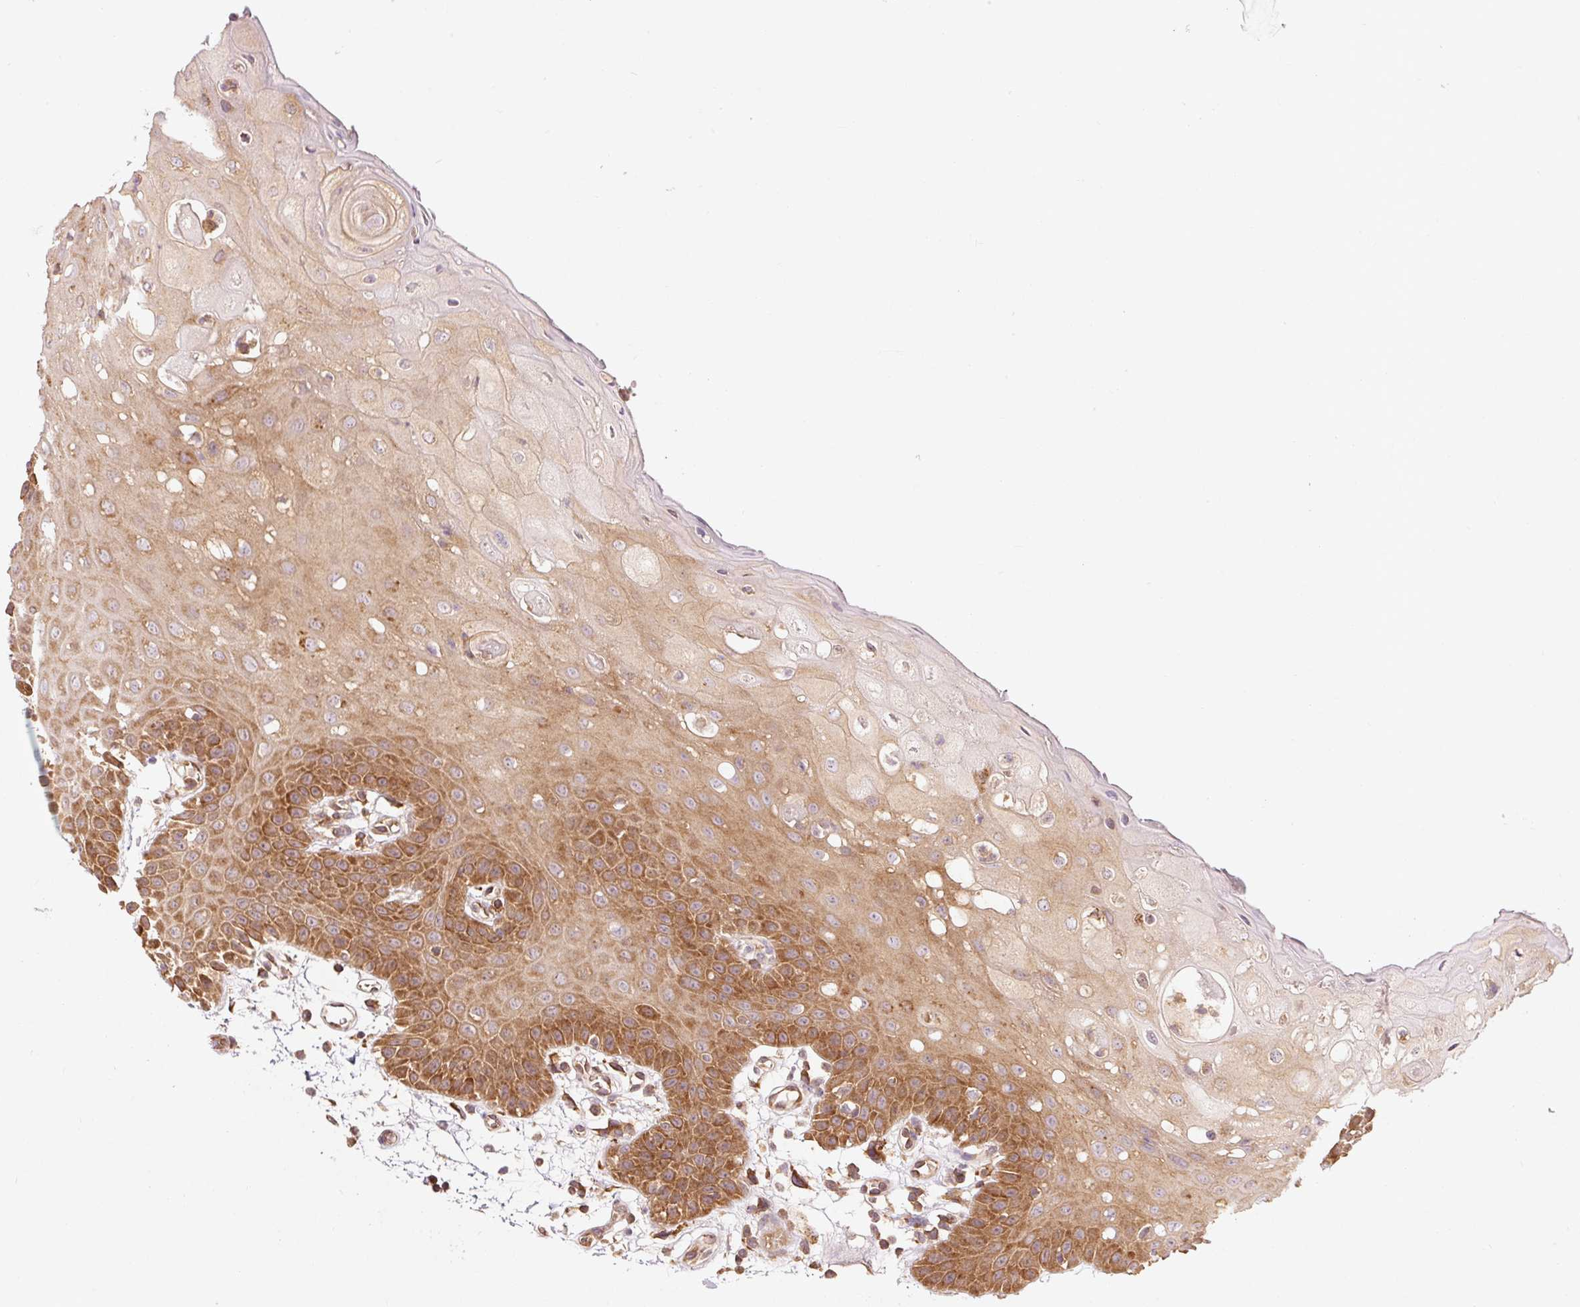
{"staining": {"intensity": "strong", "quantity": ">75%", "location": "cytoplasmic/membranous"}, "tissue": "oral mucosa", "cell_type": "Squamous epithelial cells", "image_type": "normal", "snomed": [{"axis": "morphology", "description": "Normal tissue, NOS"}, {"axis": "topography", "description": "Oral tissue"}, {"axis": "topography", "description": "Tounge, NOS"}], "caption": "Immunohistochemical staining of benign oral mucosa demonstrates high levels of strong cytoplasmic/membranous expression in approximately >75% of squamous epithelial cells. (DAB (3,3'-diaminobenzidine) IHC with brightfield microscopy, high magnification).", "gene": "PDAP1", "patient": {"sex": "female", "age": 59}}